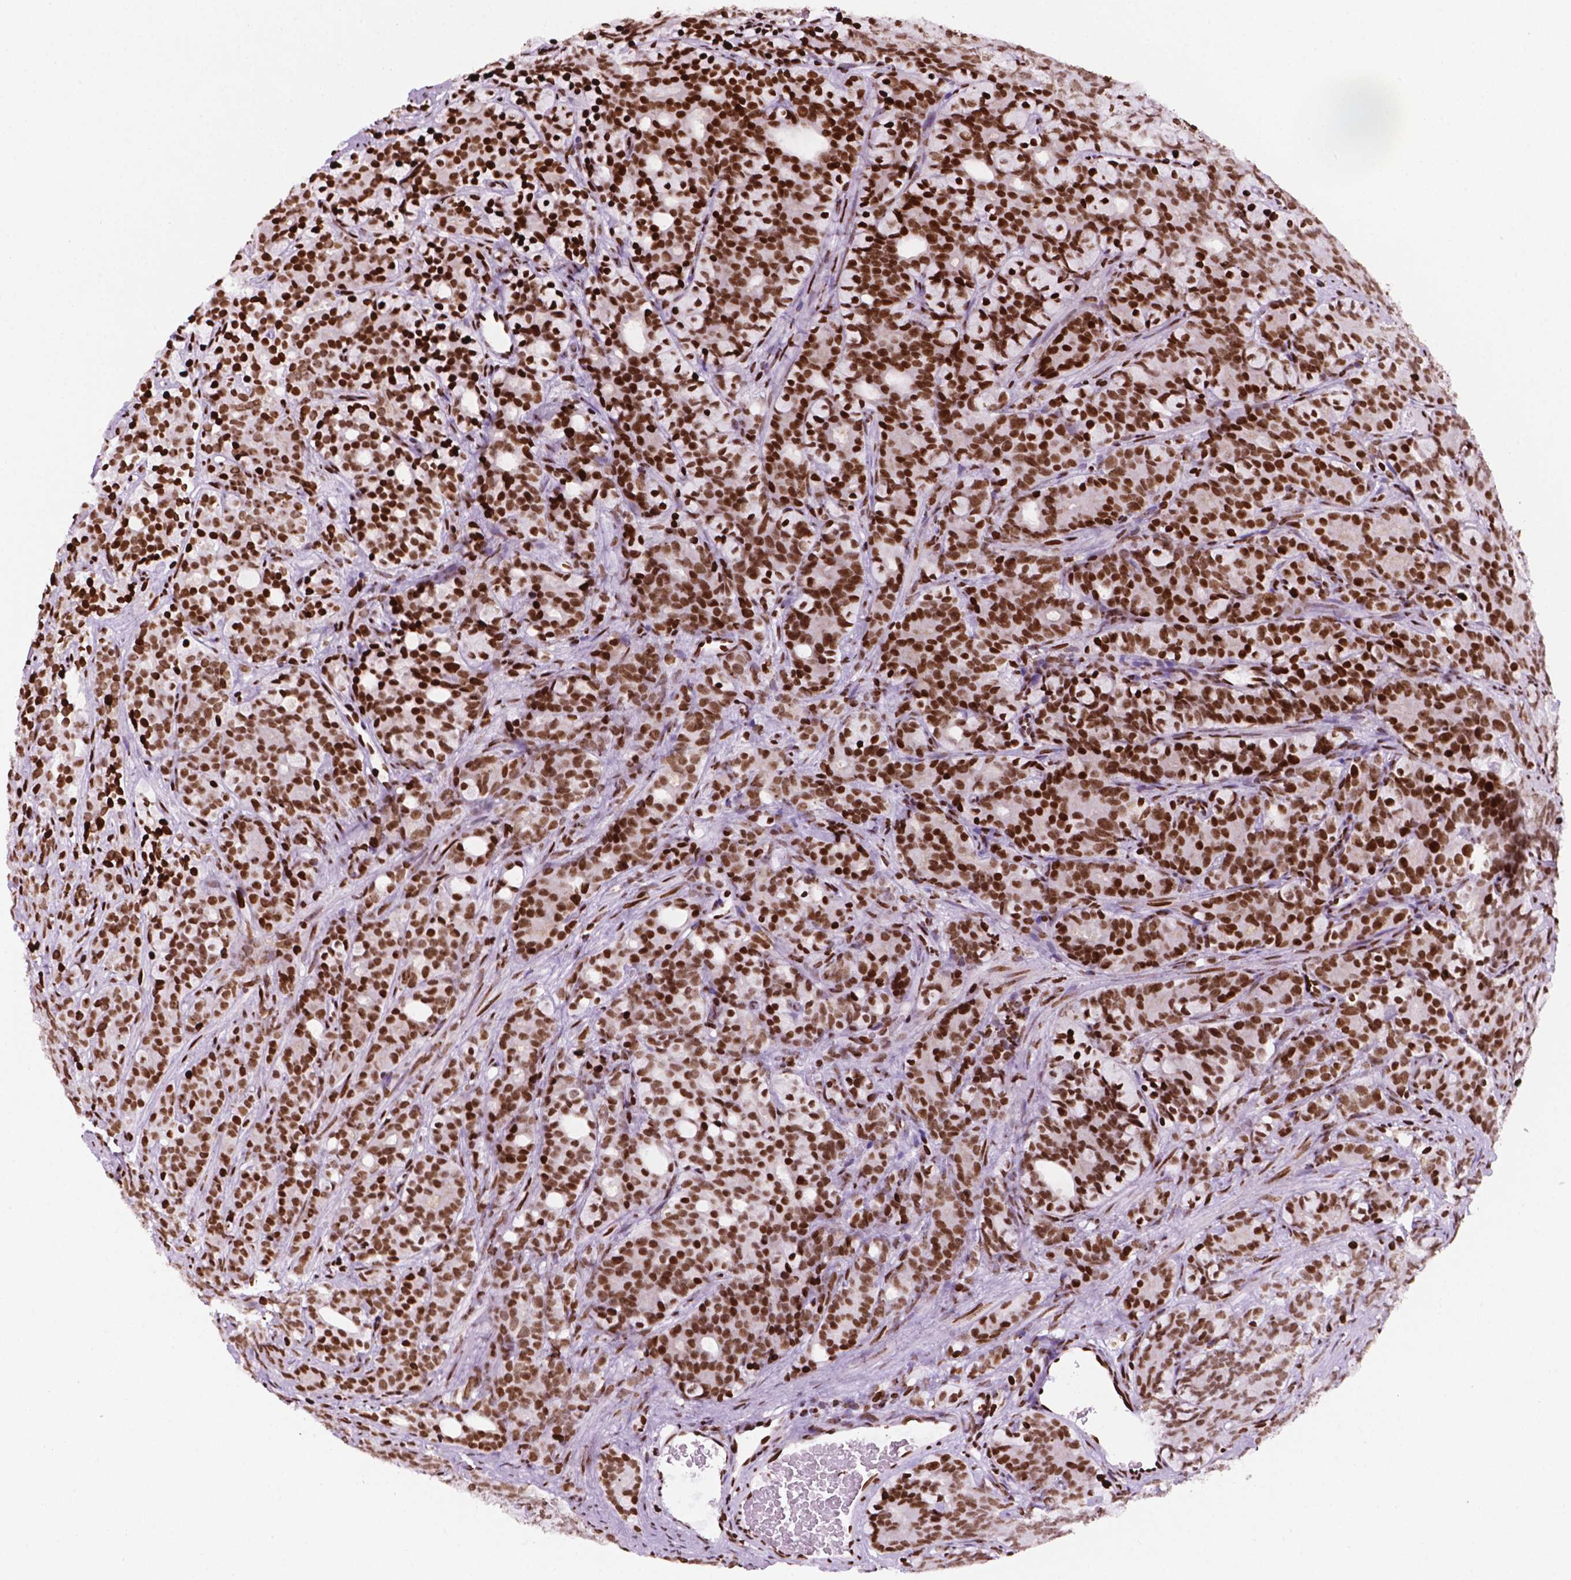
{"staining": {"intensity": "strong", "quantity": ">75%", "location": "nuclear"}, "tissue": "prostate cancer", "cell_type": "Tumor cells", "image_type": "cancer", "snomed": [{"axis": "morphology", "description": "Adenocarcinoma, High grade"}, {"axis": "topography", "description": "Prostate"}], "caption": "A photomicrograph of prostate high-grade adenocarcinoma stained for a protein exhibits strong nuclear brown staining in tumor cells.", "gene": "TMEM250", "patient": {"sex": "male", "age": 84}}